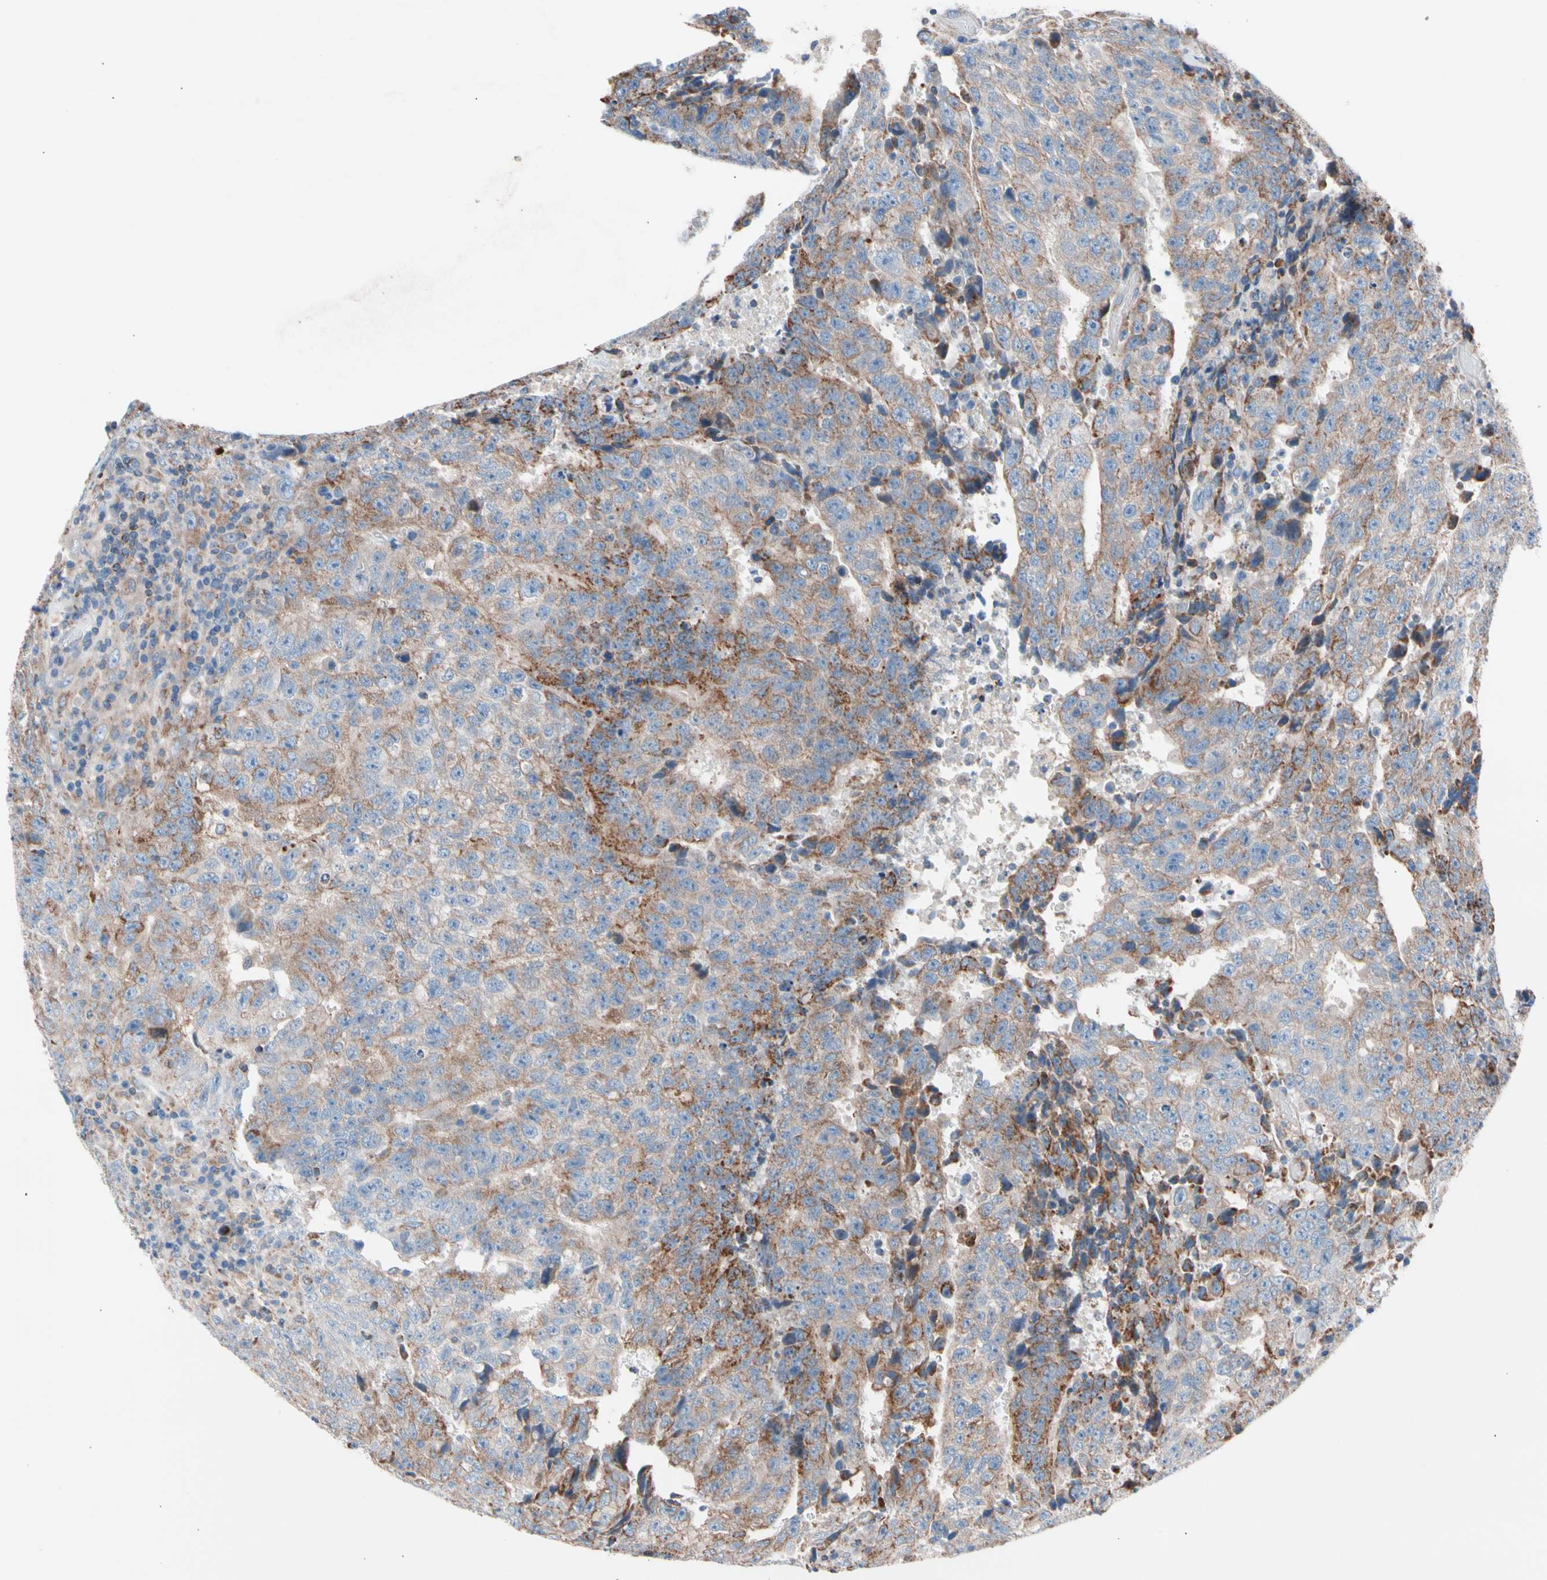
{"staining": {"intensity": "moderate", "quantity": "25%-75%", "location": "cytoplasmic/membranous"}, "tissue": "testis cancer", "cell_type": "Tumor cells", "image_type": "cancer", "snomed": [{"axis": "morphology", "description": "Necrosis, NOS"}, {"axis": "morphology", "description": "Carcinoma, Embryonal, NOS"}, {"axis": "topography", "description": "Testis"}], "caption": "A brown stain highlights moderate cytoplasmic/membranous positivity of a protein in testis embryonal carcinoma tumor cells.", "gene": "HK1", "patient": {"sex": "male", "age": 19}}